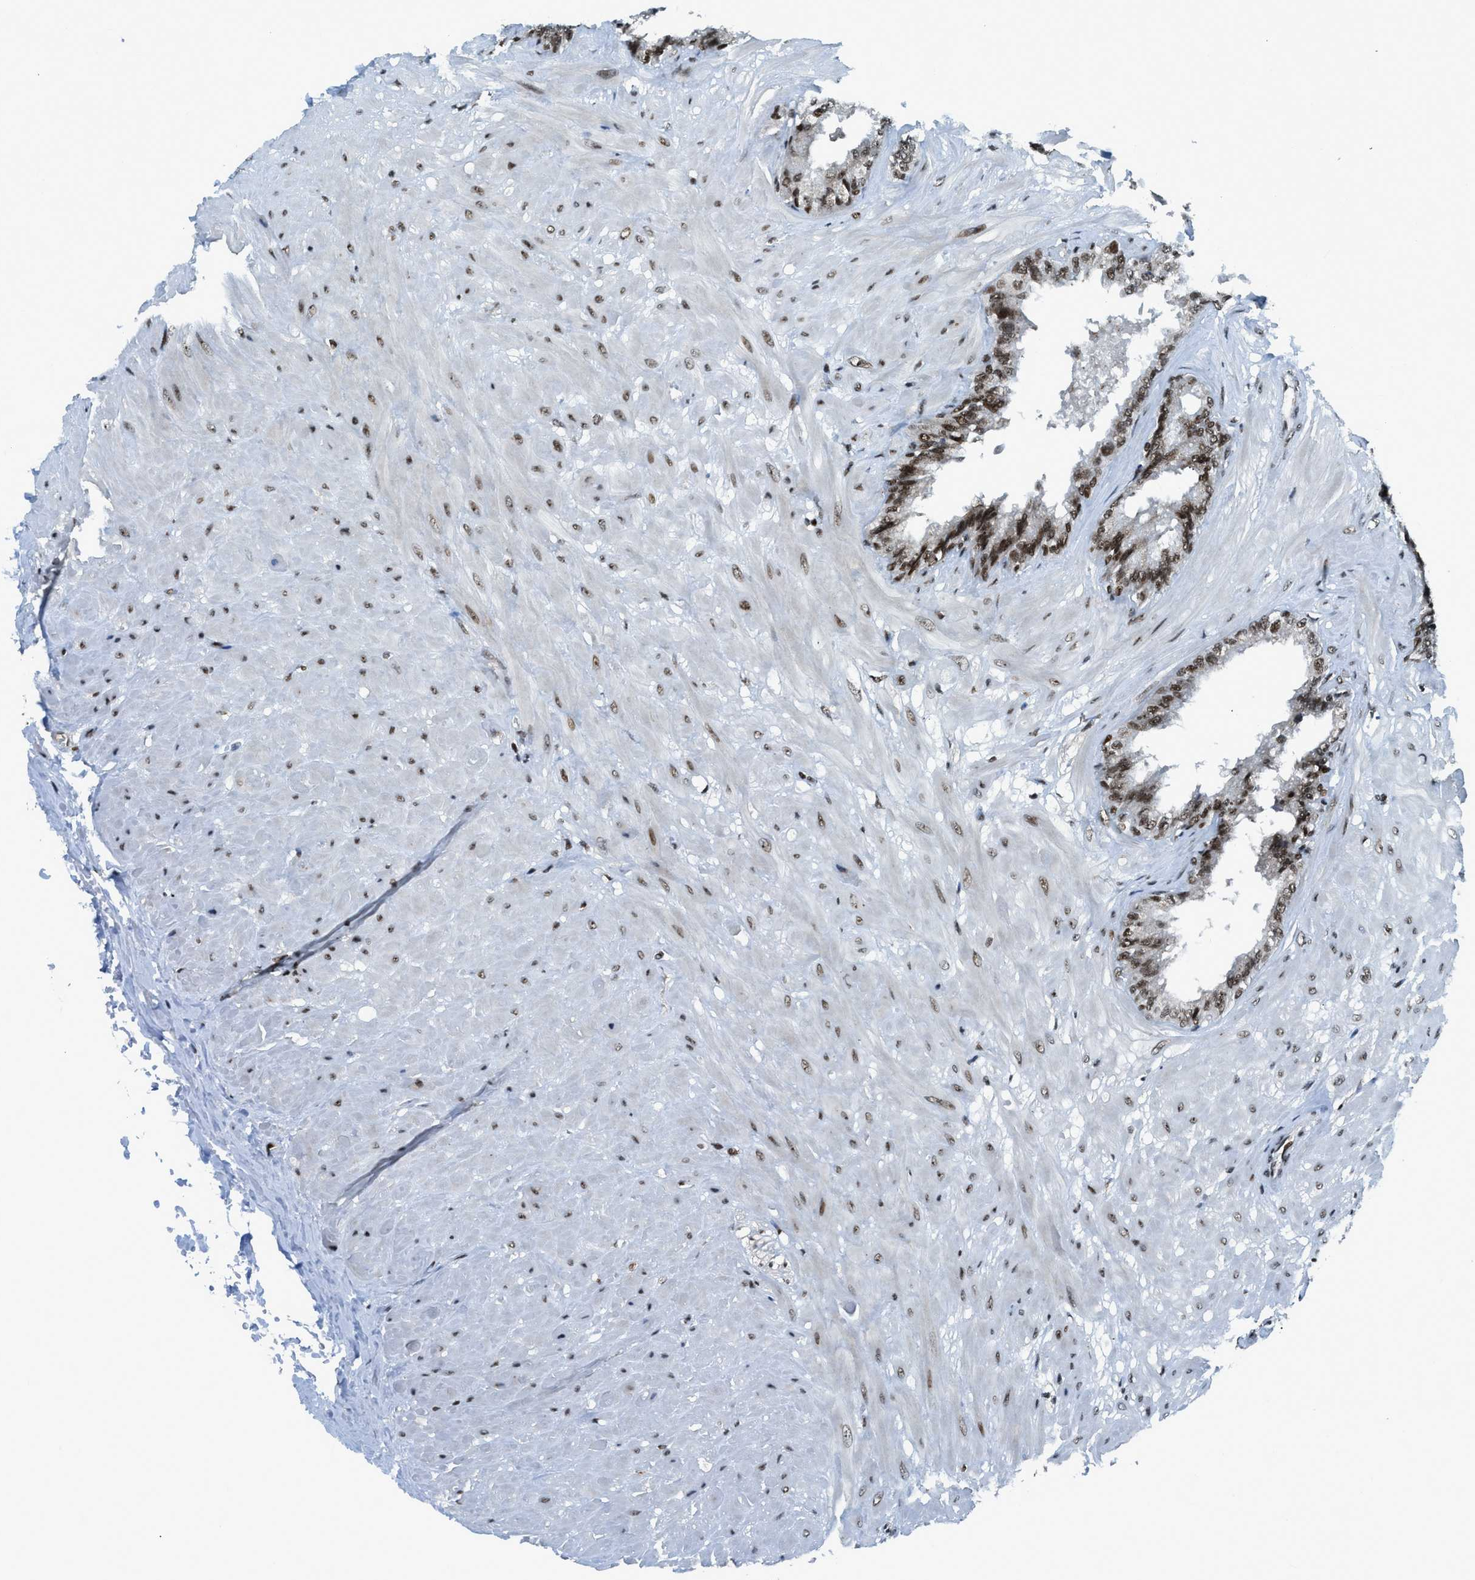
{"staining": {"intensity": "strong", "quantity": ">75%", "location": "nuclear"}, "tissue": "seminal vesicle", "cell_type": "Glandular cells", "image_type": "normal", "snomed": [{"axis": "morphology", "description": "Normal tissue, NOS"}, {"axis": "topography", "description": "Seminal veicle"}], "caption": "Strong nuclear protein staining is present in approximately >75% of glandular cells in seminal vesicle.", "gene": "RAD51B", "patient": {"sex": "male", "age": 46}}